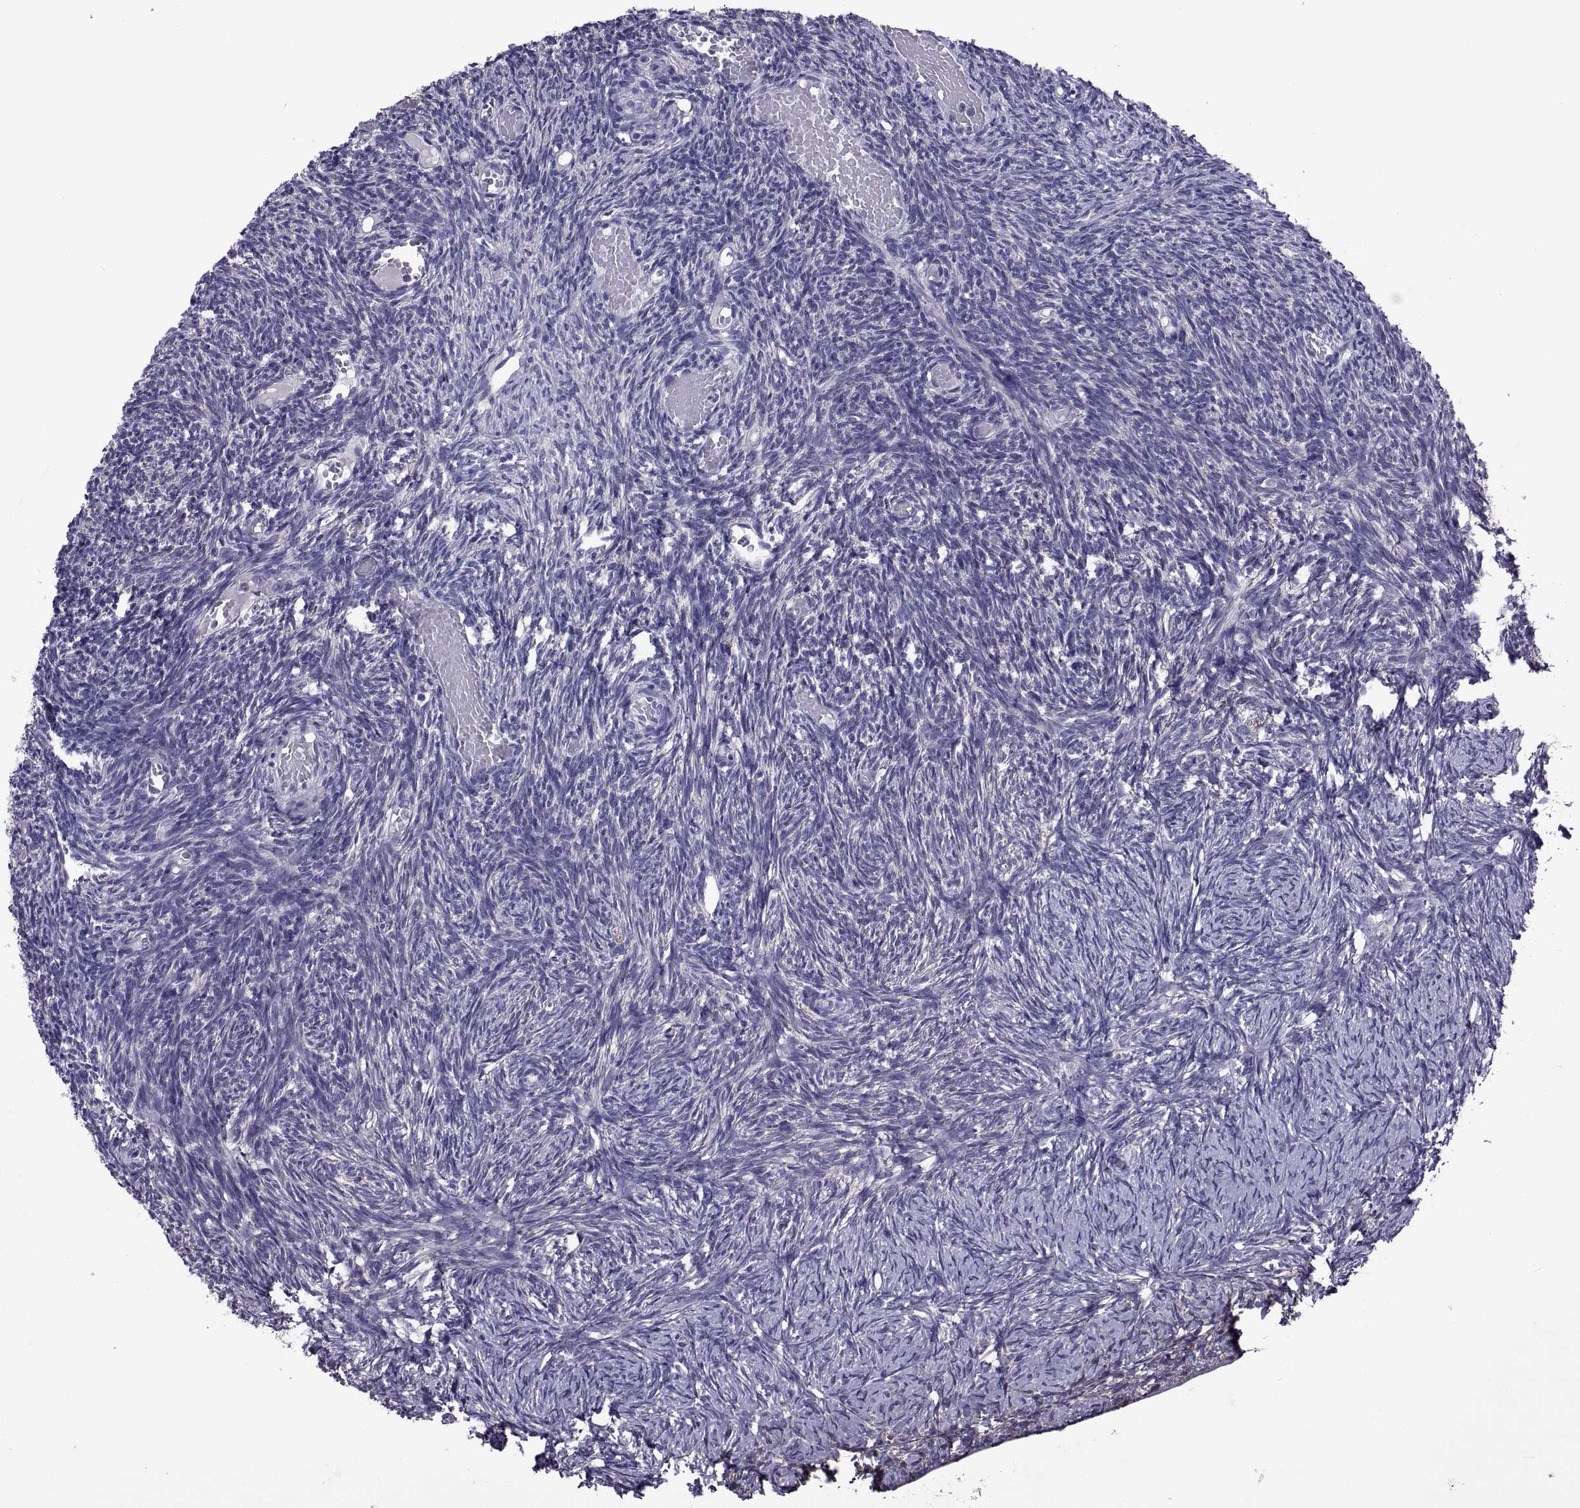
{"staining": {"intensity": "moderate", "quantity": ">75%", "location": "cytoplasmic/membranous"}, "tissue": "ovary", "cell_type": "Follicle cells", "image_type": "normal", "snomed": [{"axis": "morphology", "description": "Normal tissue, NOS"}, {"axis": "topography", "description": "Ovary"}], "caption": "IHC staining of unremarkable ovary, which displays medium levels of moderate cytoplasmic/membranous positivity in about >75% of follicle cells indicating moderate cytoplasmic/membranous protein staining. The staining was performed using DAB (3,3'-diaminobenzidine) (brown) for protein detection and nuclei were counterstained in hematoxylin (blue).", "gene": "TMC3", "patient": {"sex": "female", "age": 39}}